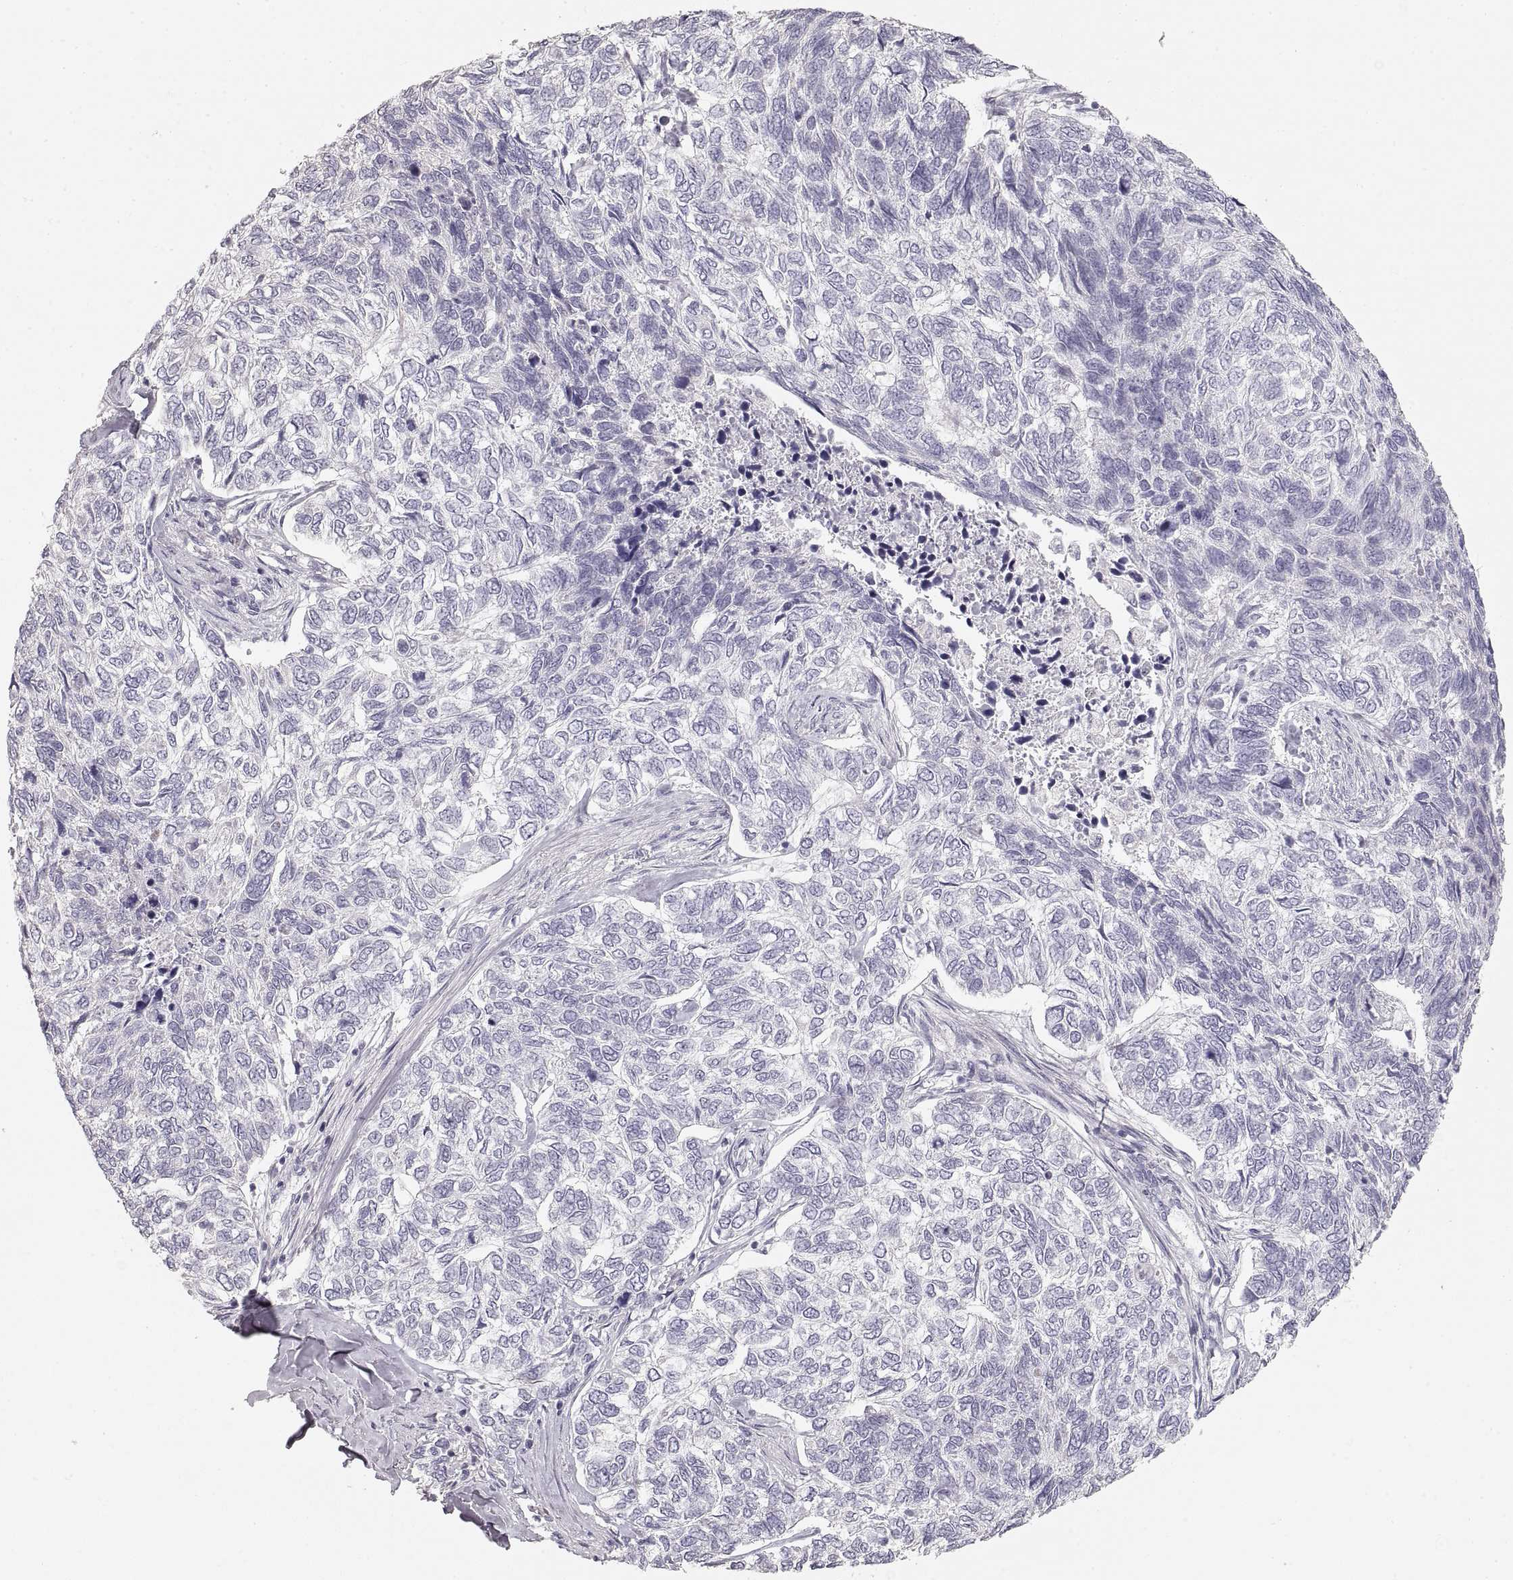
{"staining": {"intensity": "negative", "quantity": "none", "location": "none"}, "tissue": "skin cancer", "cell_type": "Tumor cells", "image_type": "cancer", "snomed": [{"axis": "morphology", "description": "Basal cell carcinoma"}, {"axis": "topography", "description": "Skin"}], "caption": "DAB (3,3'-diaminobenzidine) immunohistochemical staining of skin cancer (basal cell carcinoma) demonstrates no significant positivity in tumor cells.", "gene": "ZP3", "patient": {"sex": "female", "age": 65}}